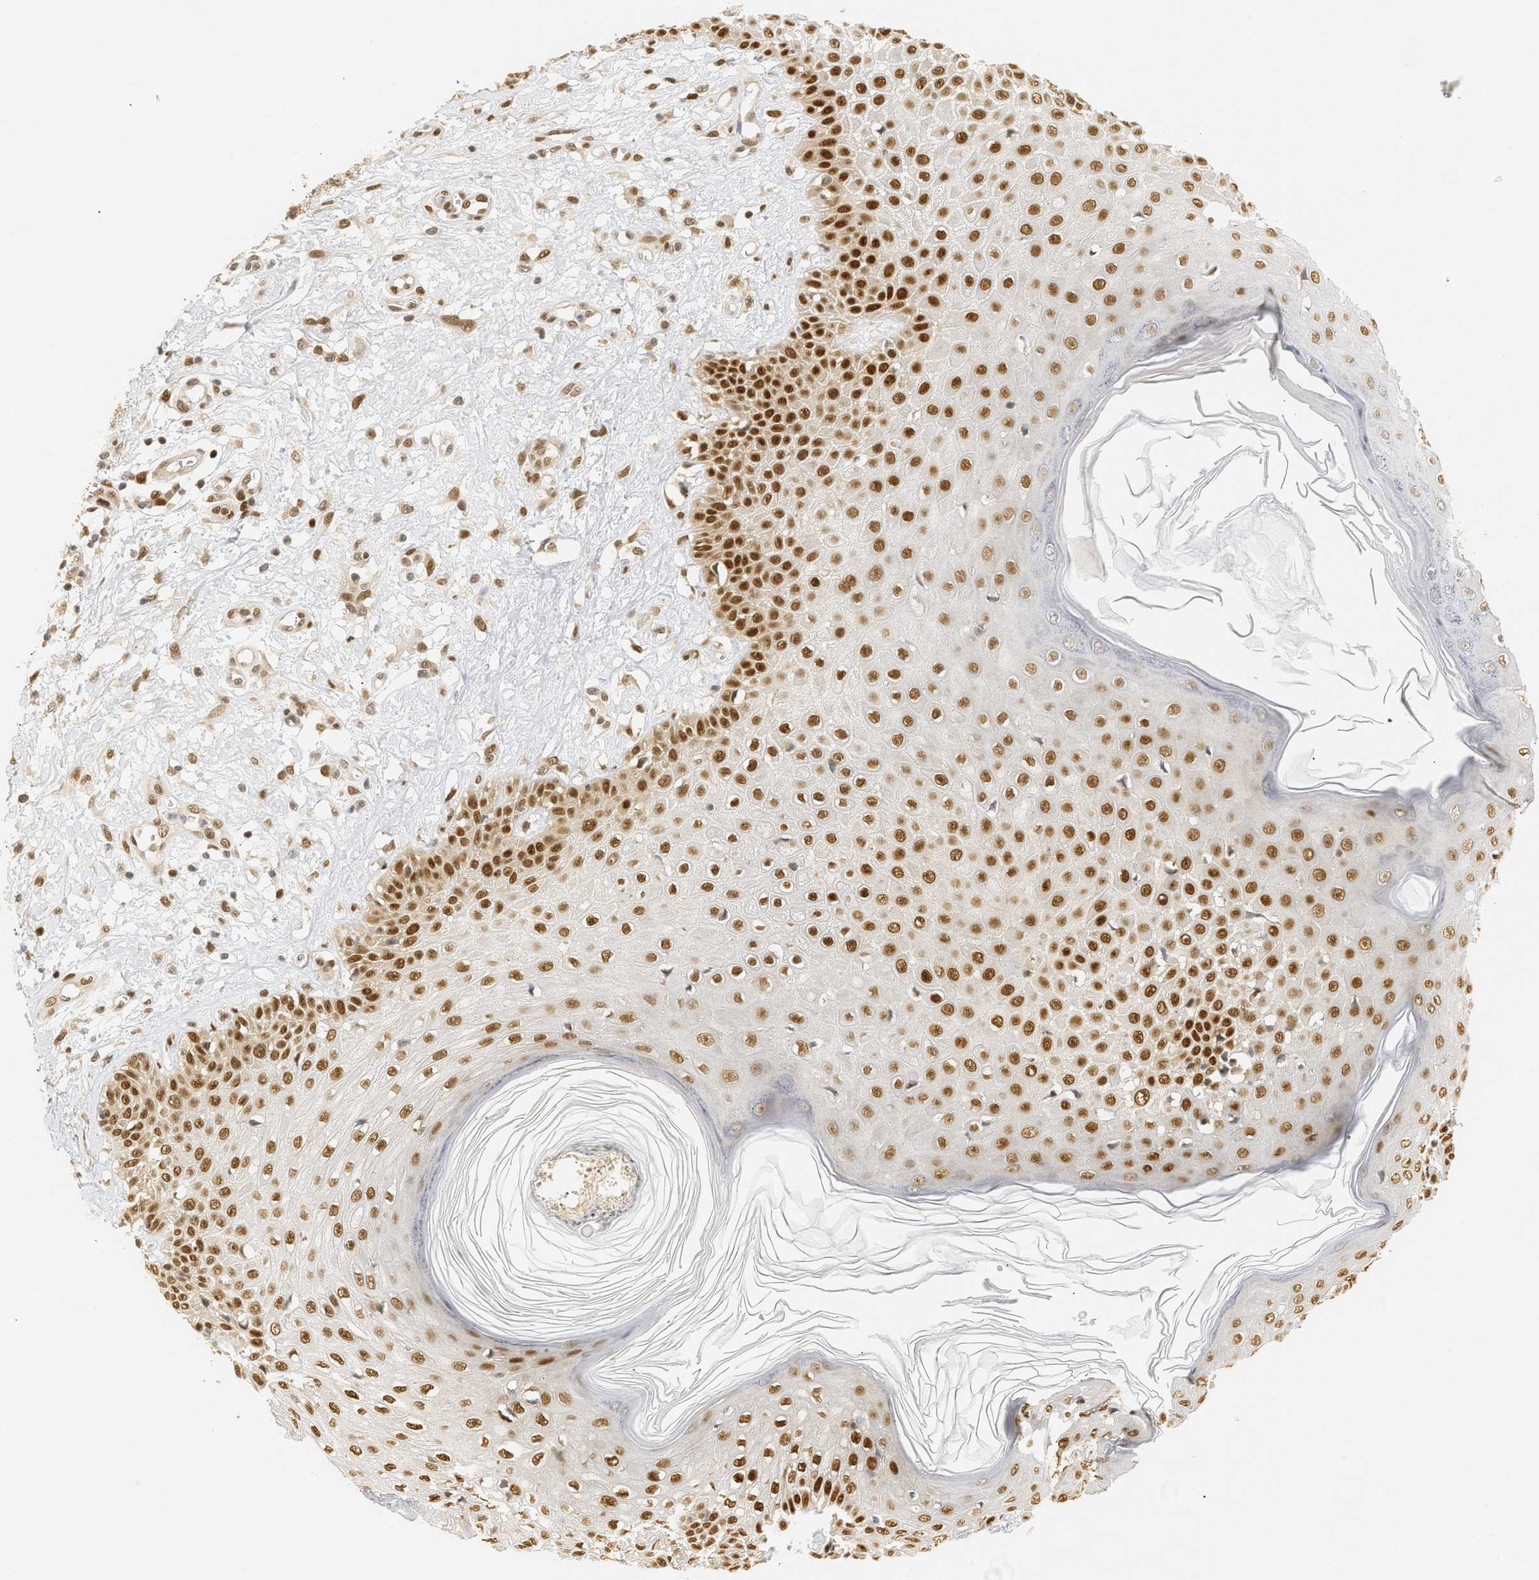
{"staining": {"intensity": "strong", "quantity": ">75%", "location": "nuclear"}, "tissue": "skin cancer", "cell_type": "Tumor cells", "image_type": "cancer", "snomed": [{"axis": "morphology", "description": "Squamous cell carcinoma, NOS"}, {"axis": "topography", "description": "Skin"}], "caption": "Squamous cell carcinoma (skin) stained for a protein (brown) displays strong nuclear positive expression in approximately >75% of tumor cells.", "gene": "SSBP2", "patient": {"sex": "female", "age": 78}}